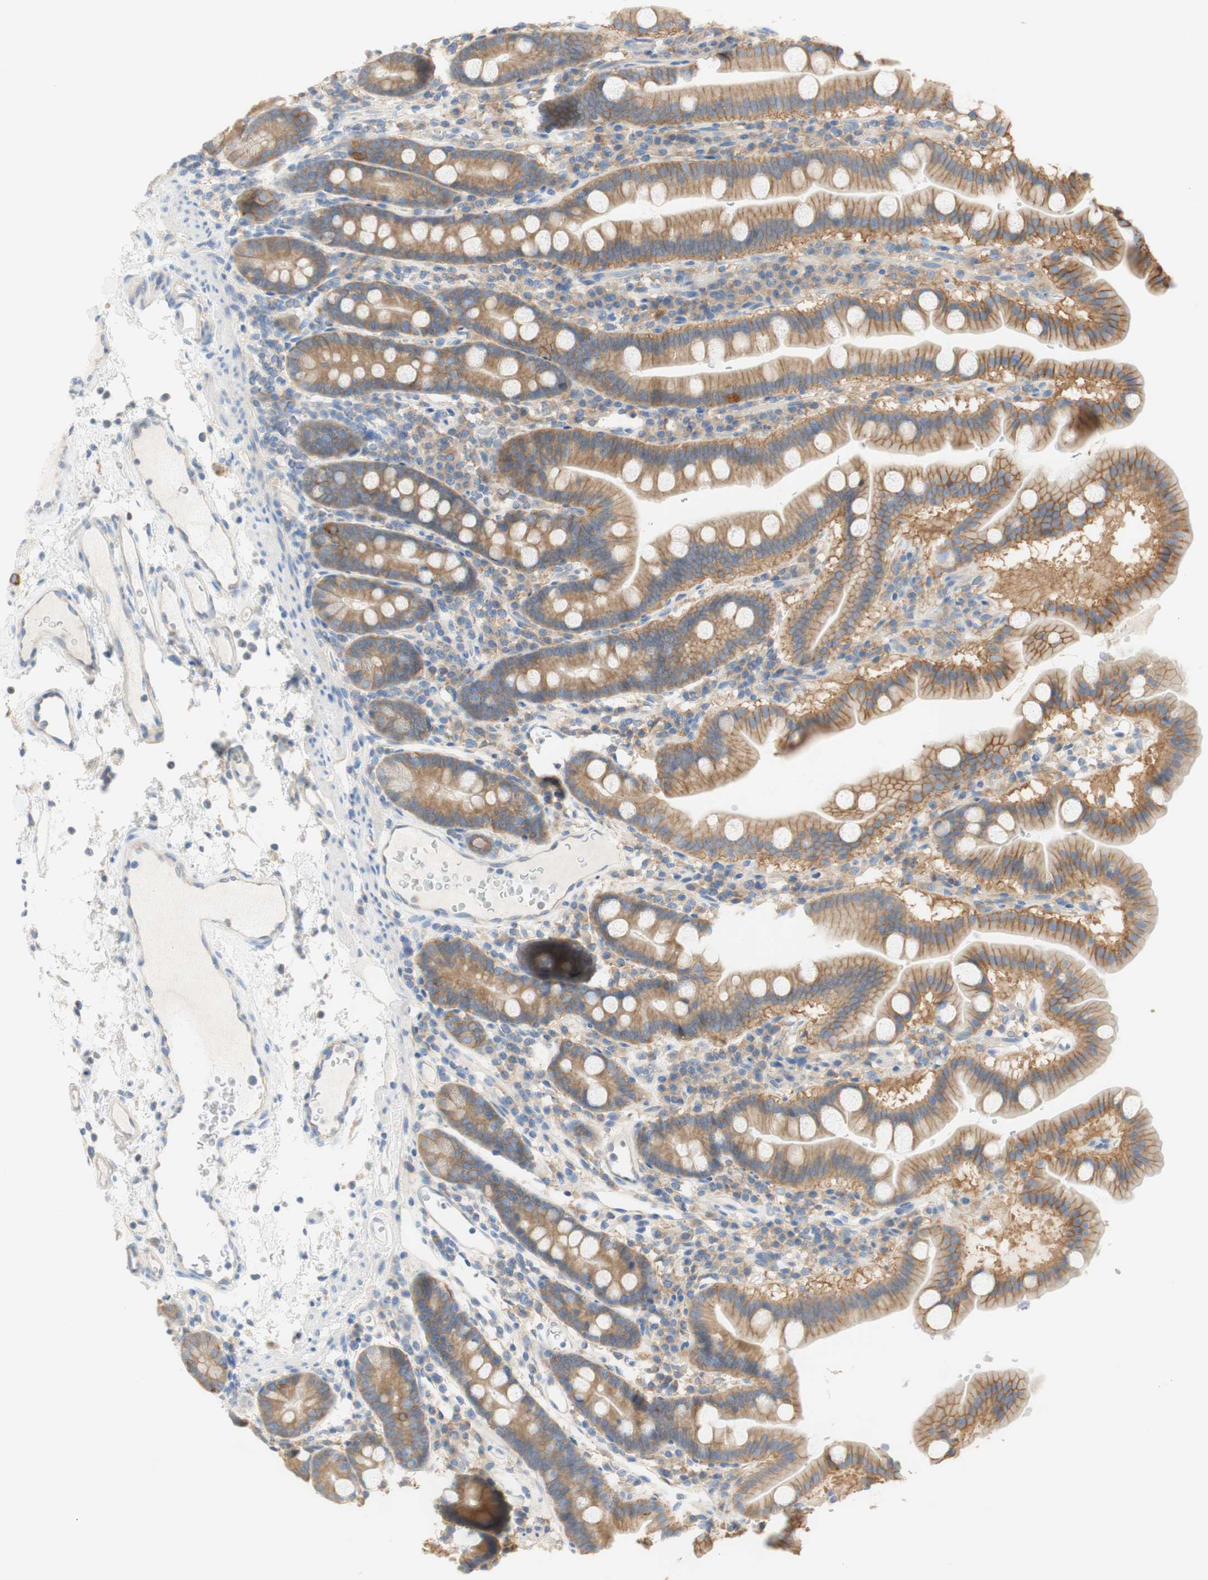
{"staining": {"intensity": "moderate", "quantity": ">75%", "location": "cytoplasmic/membranous"}, "tissue": "duodenum", "cell_type": "Glandular cells", "image_type": "normal", "snomed": [{"axis": "morphology", "description": "Normal tissue, NOS"}, {"axis": "topography", "description": "Duodenum"}], "caption": "Duodenum was stained to show a protein in brown. There is medium levels of moderate cytoplasmic/membranous staining in approximately >75% of glandular cells. (DAB IHC, brown staining for protein, blue staining for nuclei).", "gene": "ATP2B1", "patient": {"sex": "male", "age": 50}}